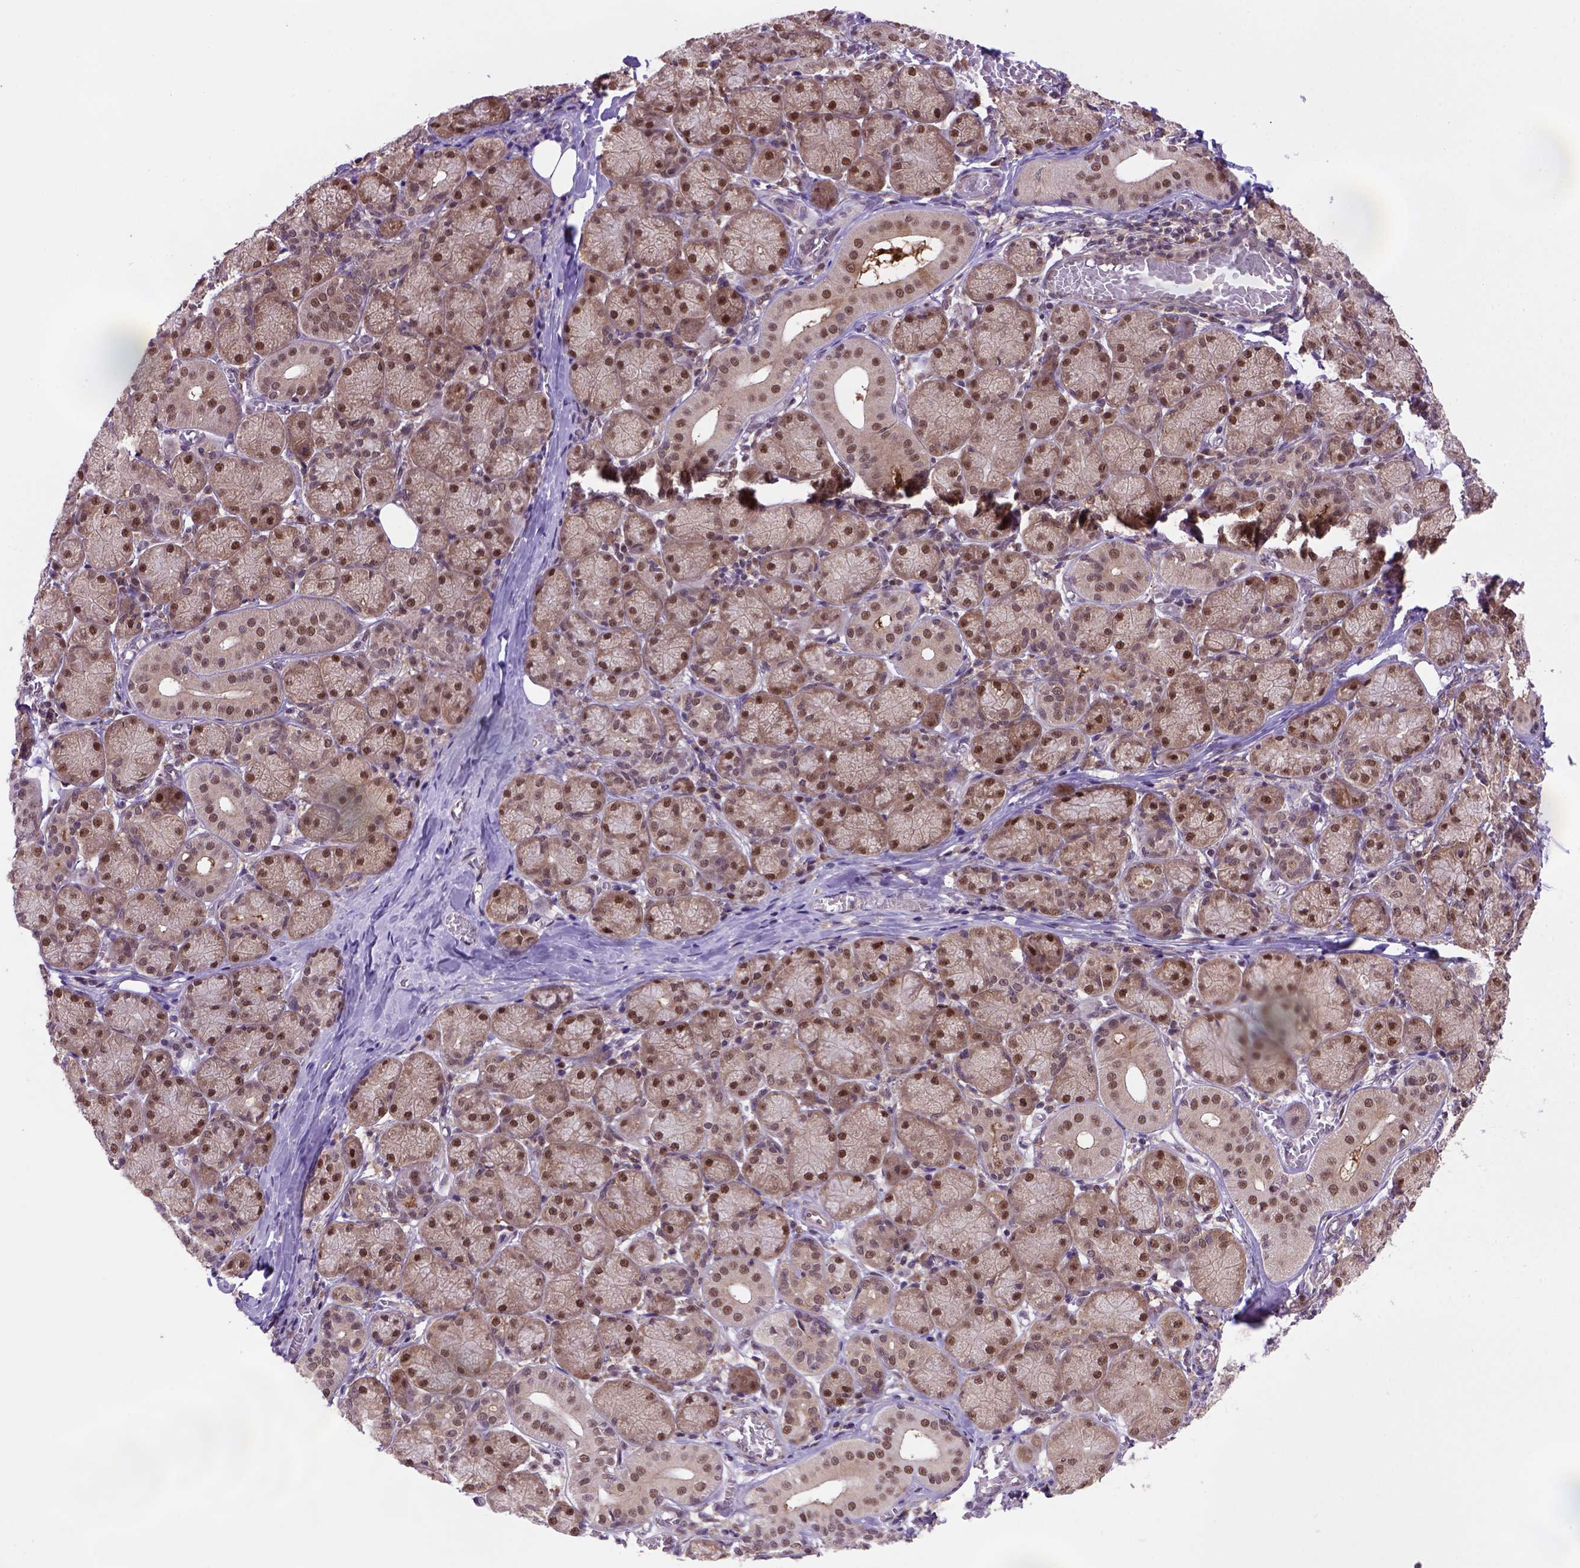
{"staining": {"intensity": "strong", "quantity": ">75%", "location": "cytoplasmic/membranous,nuclear"}, "tissue": "salivary gland", "cell_type": "Glandular cells", "image_type": "normal", "snomed": [{"axis": "morphology", "description": "Normal tissue, NOS"}, {"axis": "topography", "description": "Salivary gland"}, {"axis": "topography", "description": "Peripheral nerve tissue"}], "caption": "The image demonstrates staining of benign salivary gland, revealing strong cytoplasmic/membranous,nuclear protein expression (brown color) within glandular cells.", "gene": "PSMC2", "patient": {"sex": "female", "age": 24}}